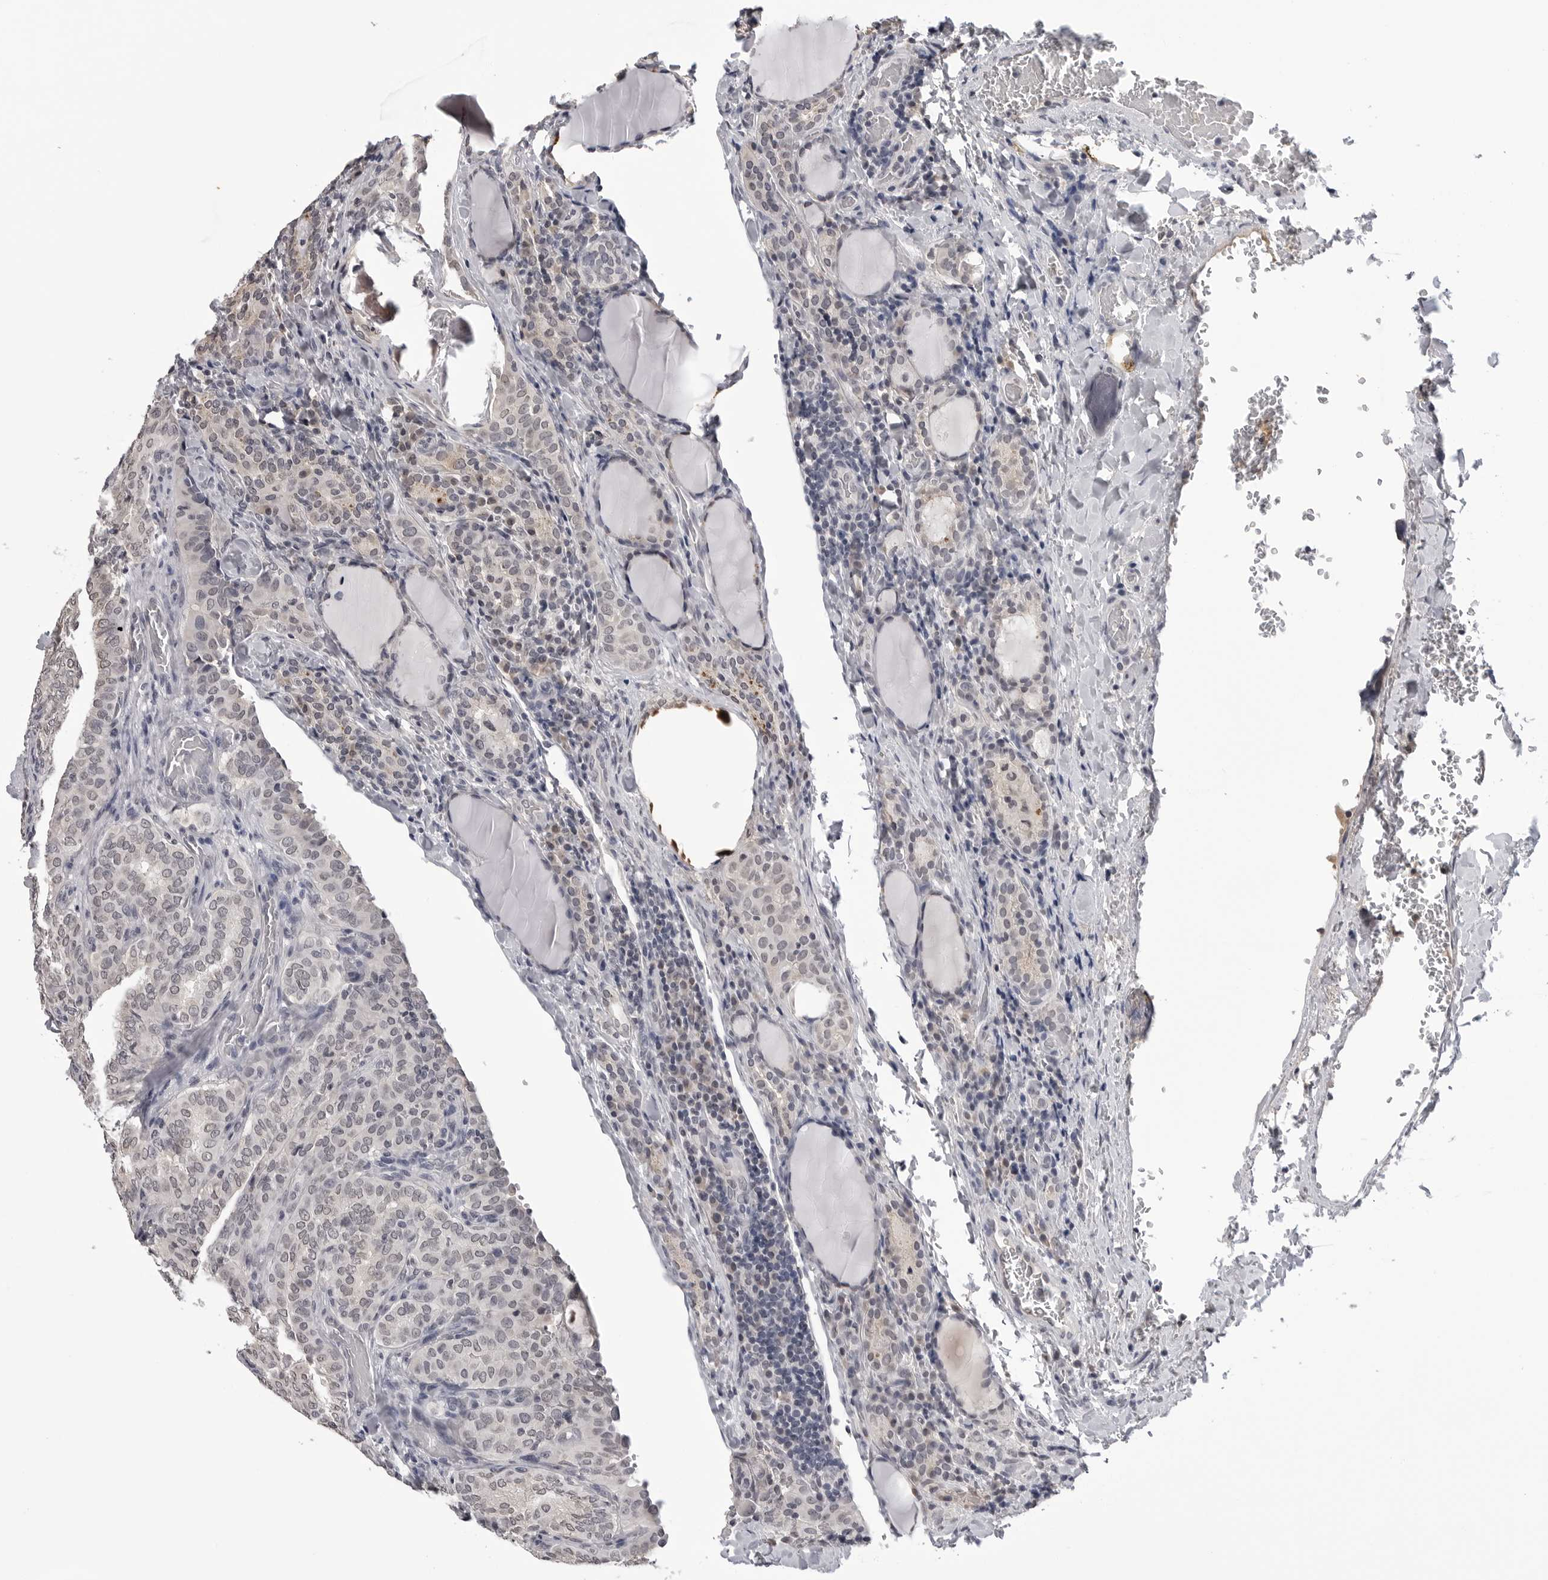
{"staining": {"intensity": "negative", "quantity": "none", "location": "none"}, "tissue": "thyroid cancer", "cell_type": "Tumor cells", "image_type": "cancer", "snomed": [{"axis": "morphology", "description": "Normal tissue, NOS"}, {"axis": "morphology", "description": "Papillary adenocarcinoma, NOS"}, {"axis": "topography", "description": "Thyroid gland"}], "caption": "Protein analysis of papillary adenocarcinoma (thyroid) reveals no significant staining in tumor cells.", "gene": "CDK20", "patient": {"sex": "female", "age": 30}}